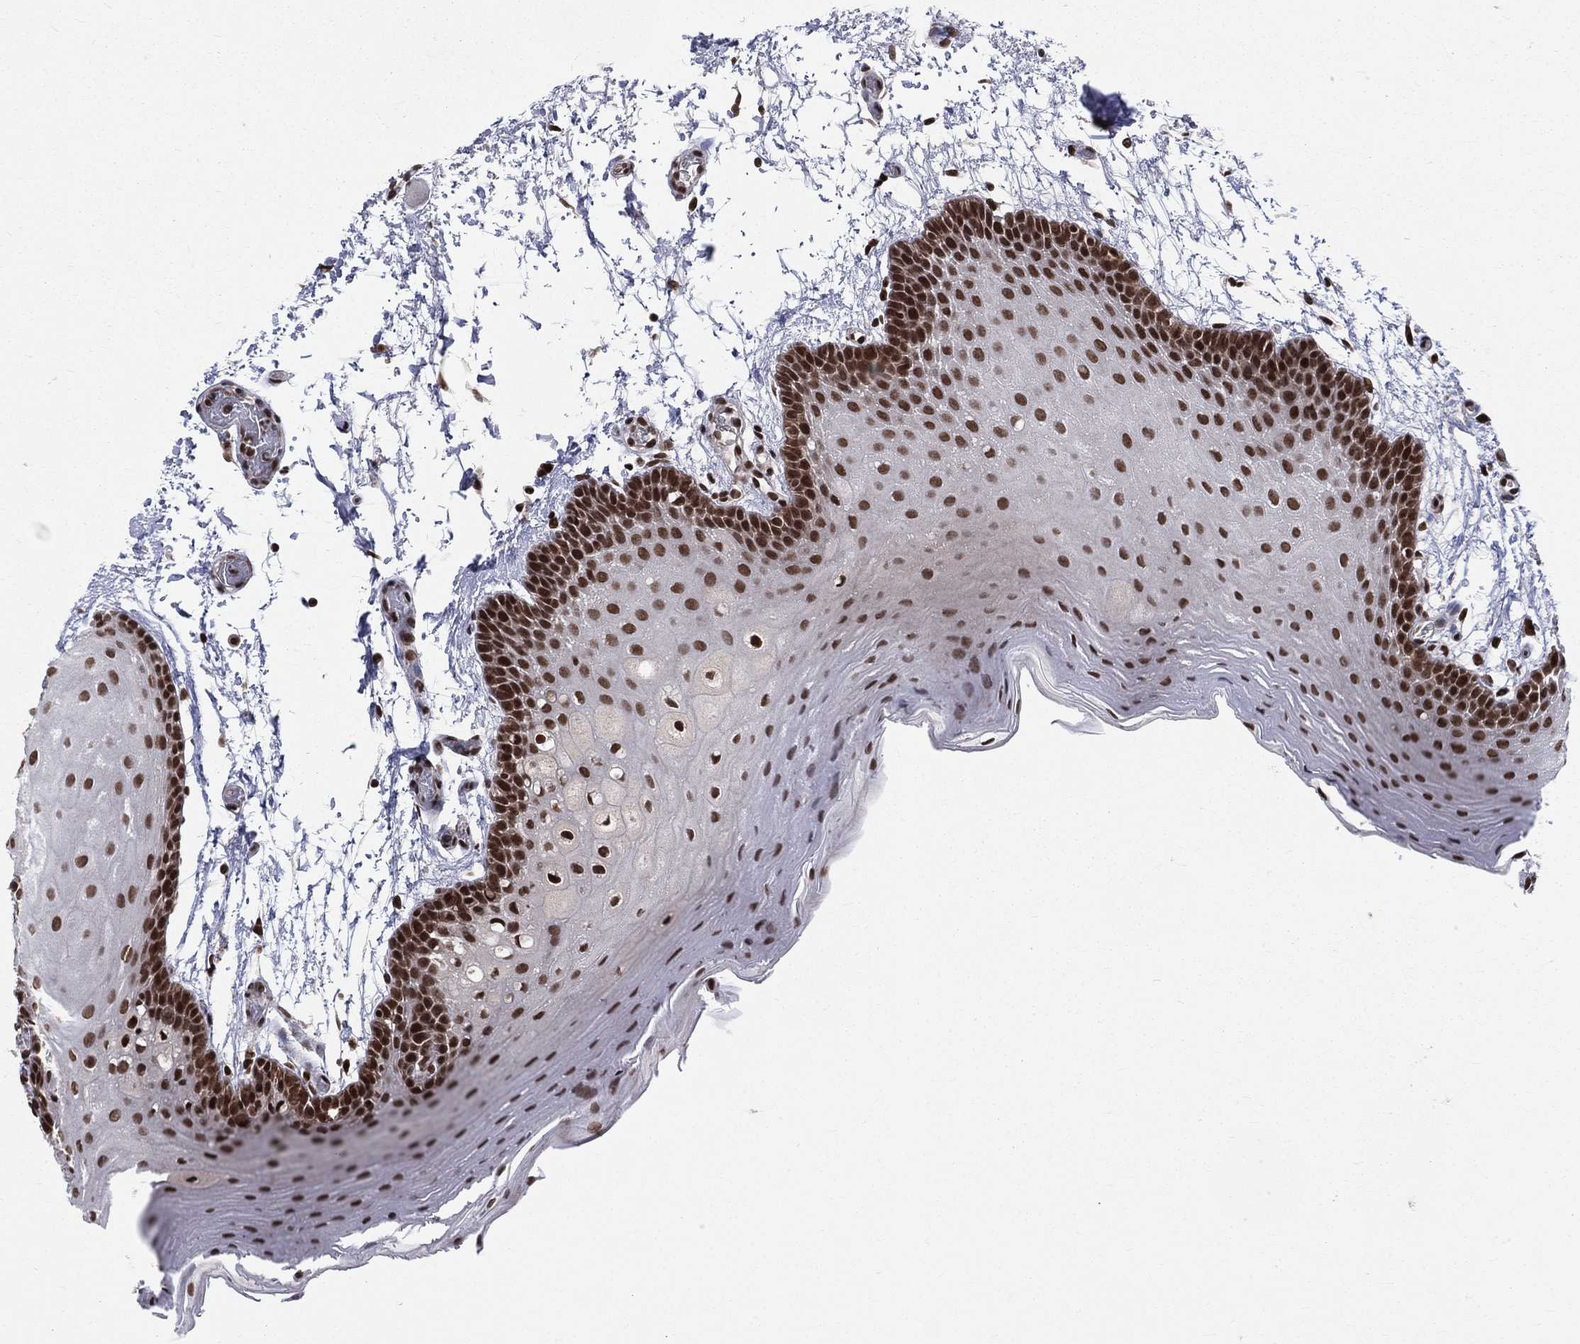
{"staining": {"intensity": "strong", "quantity": ">75%", "location": "nuclear"}, "tissue": "oral mucosa", "cell_type": "Squamous epithelial cells", "image_type": "normal", "snomed": [{"axis": "morphology", "description": "Normal tissue, NOS"}, {"axis": "topography", "description": "Oral tissue"}], "caption": "High-power microscopy captured an IHC photomicrograph of benign oral mucosa, revealing strong nuclear positivity in approximately >75% of squamous epithelial cells. (Brightfield microscopy of DAB IHC at high magnification).", "gene": "SMC3", "patient": {"sex": "male", "age": 62}}